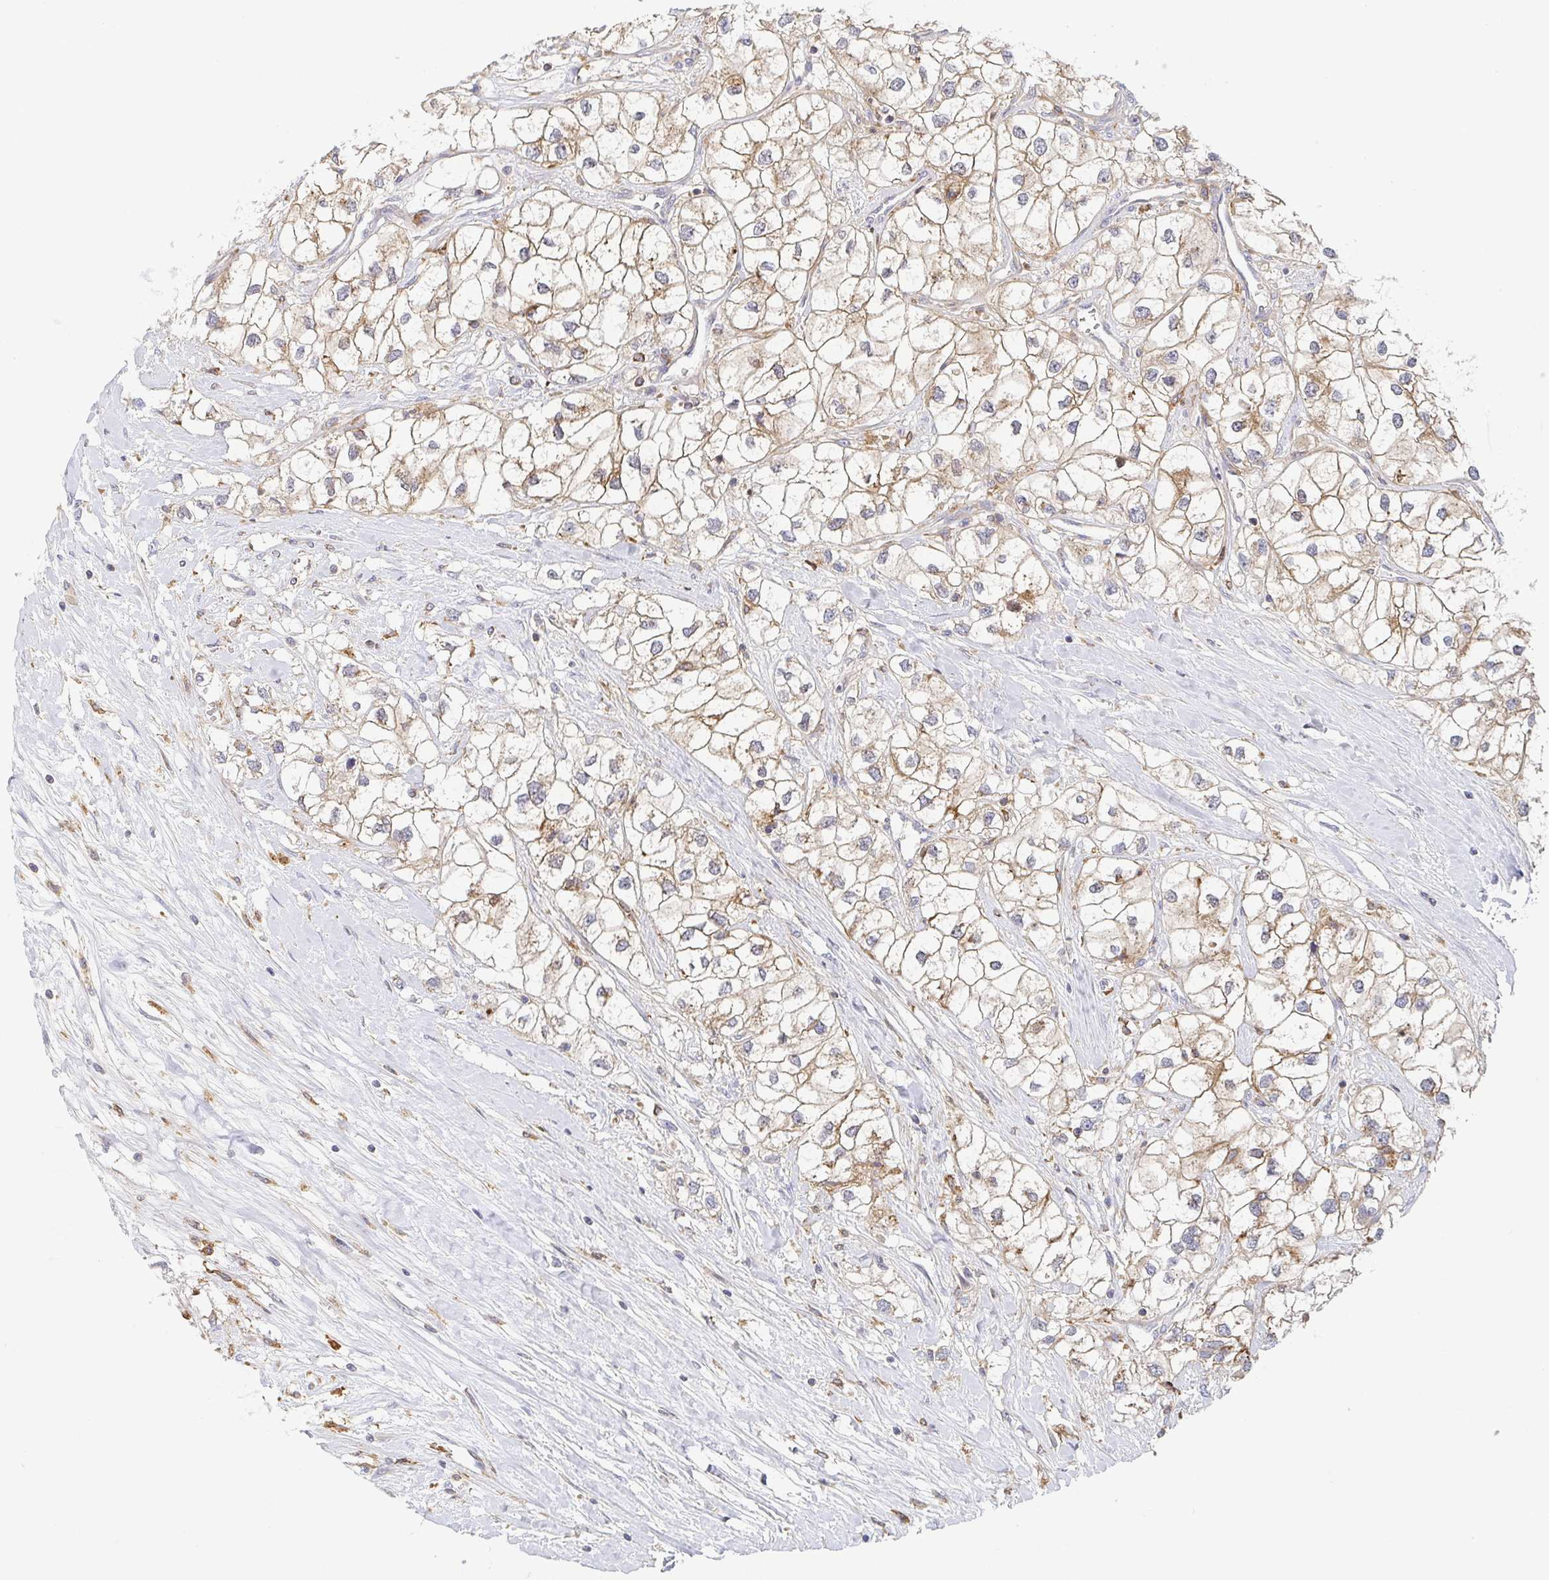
{"staining": {"intensity": "weak", "quantity": "25%-75%", "location": "cytoplasmic/membranous"}, "tissue": "renal cancer", "cell_type": "Tumor cells", "image_type": "cancer", "snomed": [{"axis": "morphology", "description": "Adenocarcinoma, NOS"}, {"axis": "topography", "description": "Kidney"}], "caption": "Adenocarcinoma (renal) tissue exhibits weak cytoplasmic/membranous expression in about 25%-75% of tumor cells, visualized by immunohistochemistry.", "gene": "TUFT1", "patient": {"sex": "male", "age": 59}}